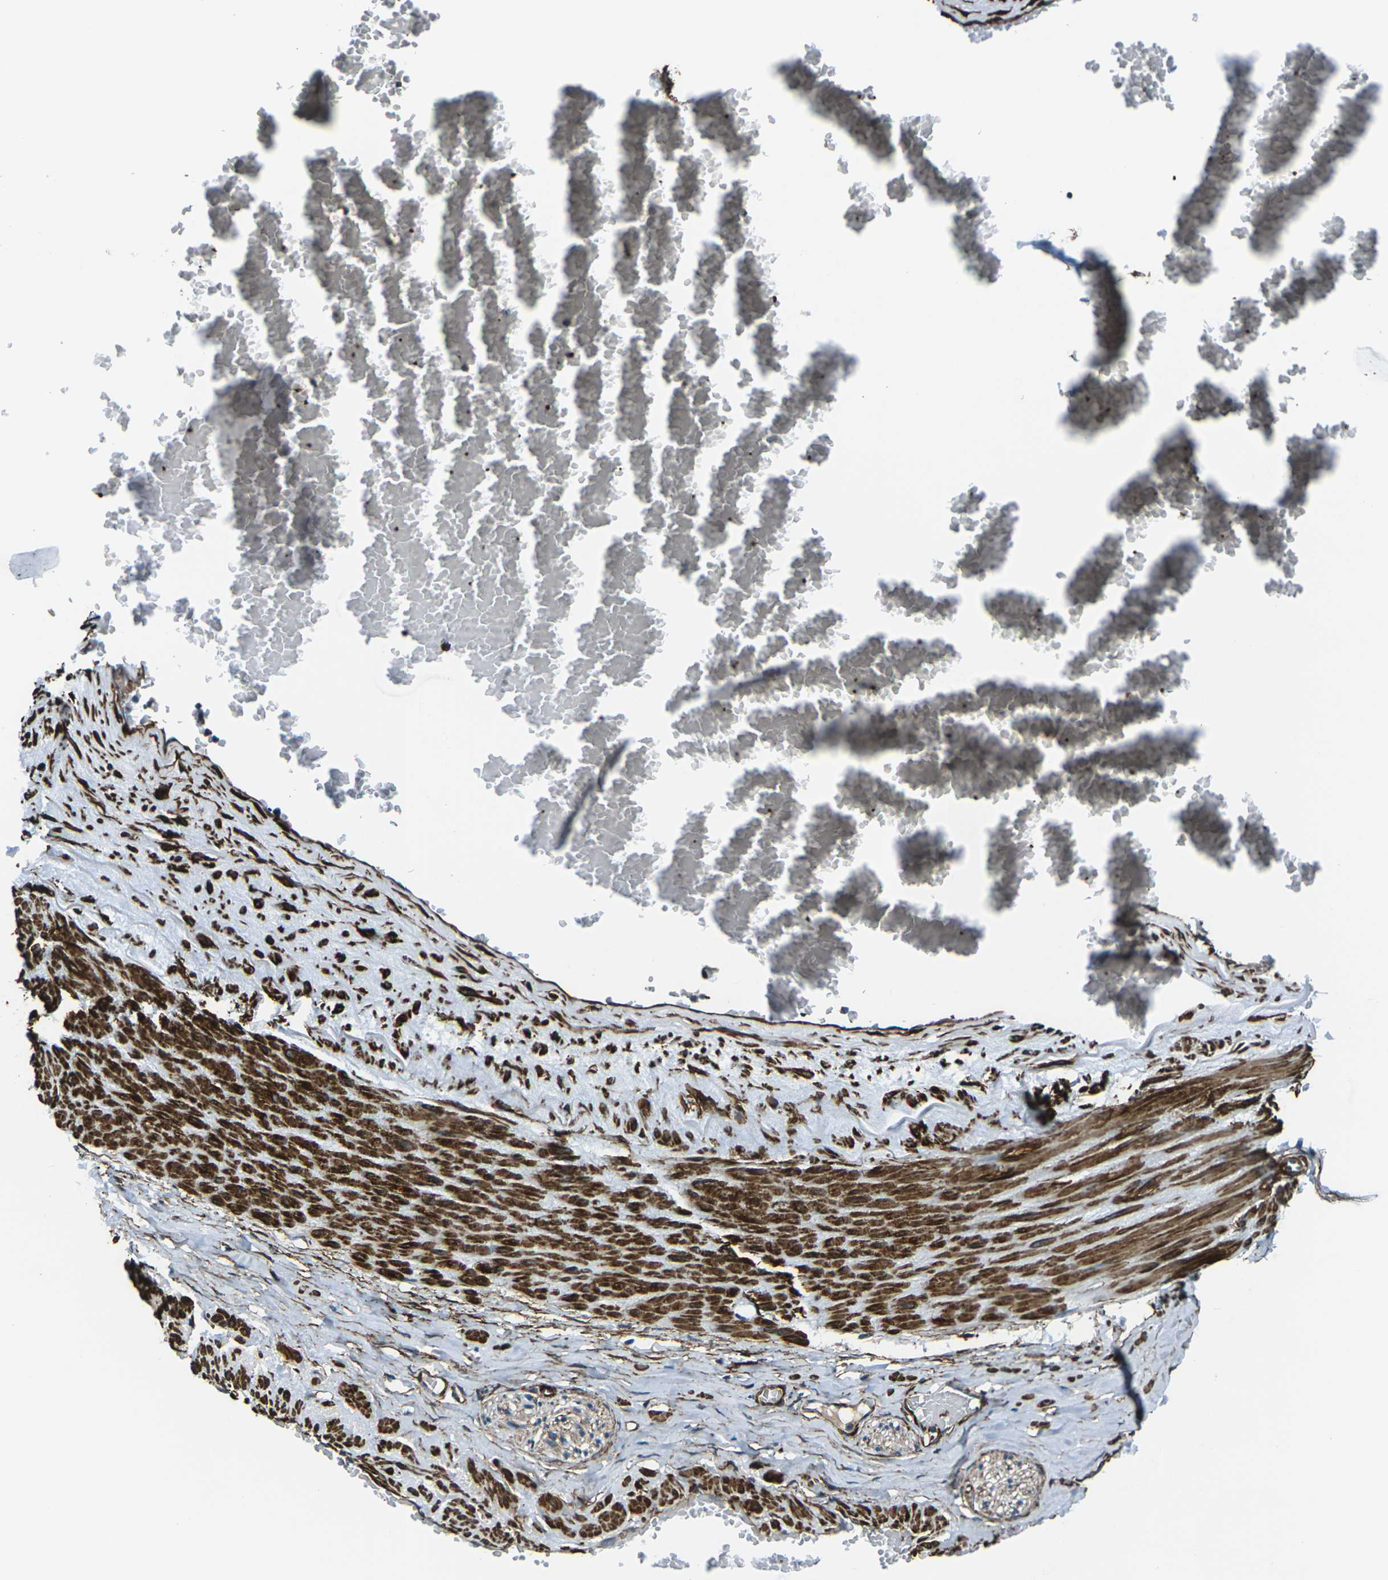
{"staining": {"intensity": "negative", "quantity": "none", "location": "none"}, "tissue": "adipose tissue", "cell_type": "Adipocytes", "image_type": "normal", "snomed": [{"axis": "morphology", "description": "Normal tissue, NOS"}, {"axis": "topography", "description": "Soft tissue"}, {"axis": "topography", "description": "Vascular tissue"}], "caption": "Adipocytes show no significant protein expression in unremarkable adipose tissue. (Stains: DAB (3,3'-diaminobenzidine) immunohistochemistry (IHC) with hematoxylin counter stain, Microscopy: brightfield microscopy at high magnification).", "gene": "GRAMD1C", "patient": {"sex": "female", "age": 35}}